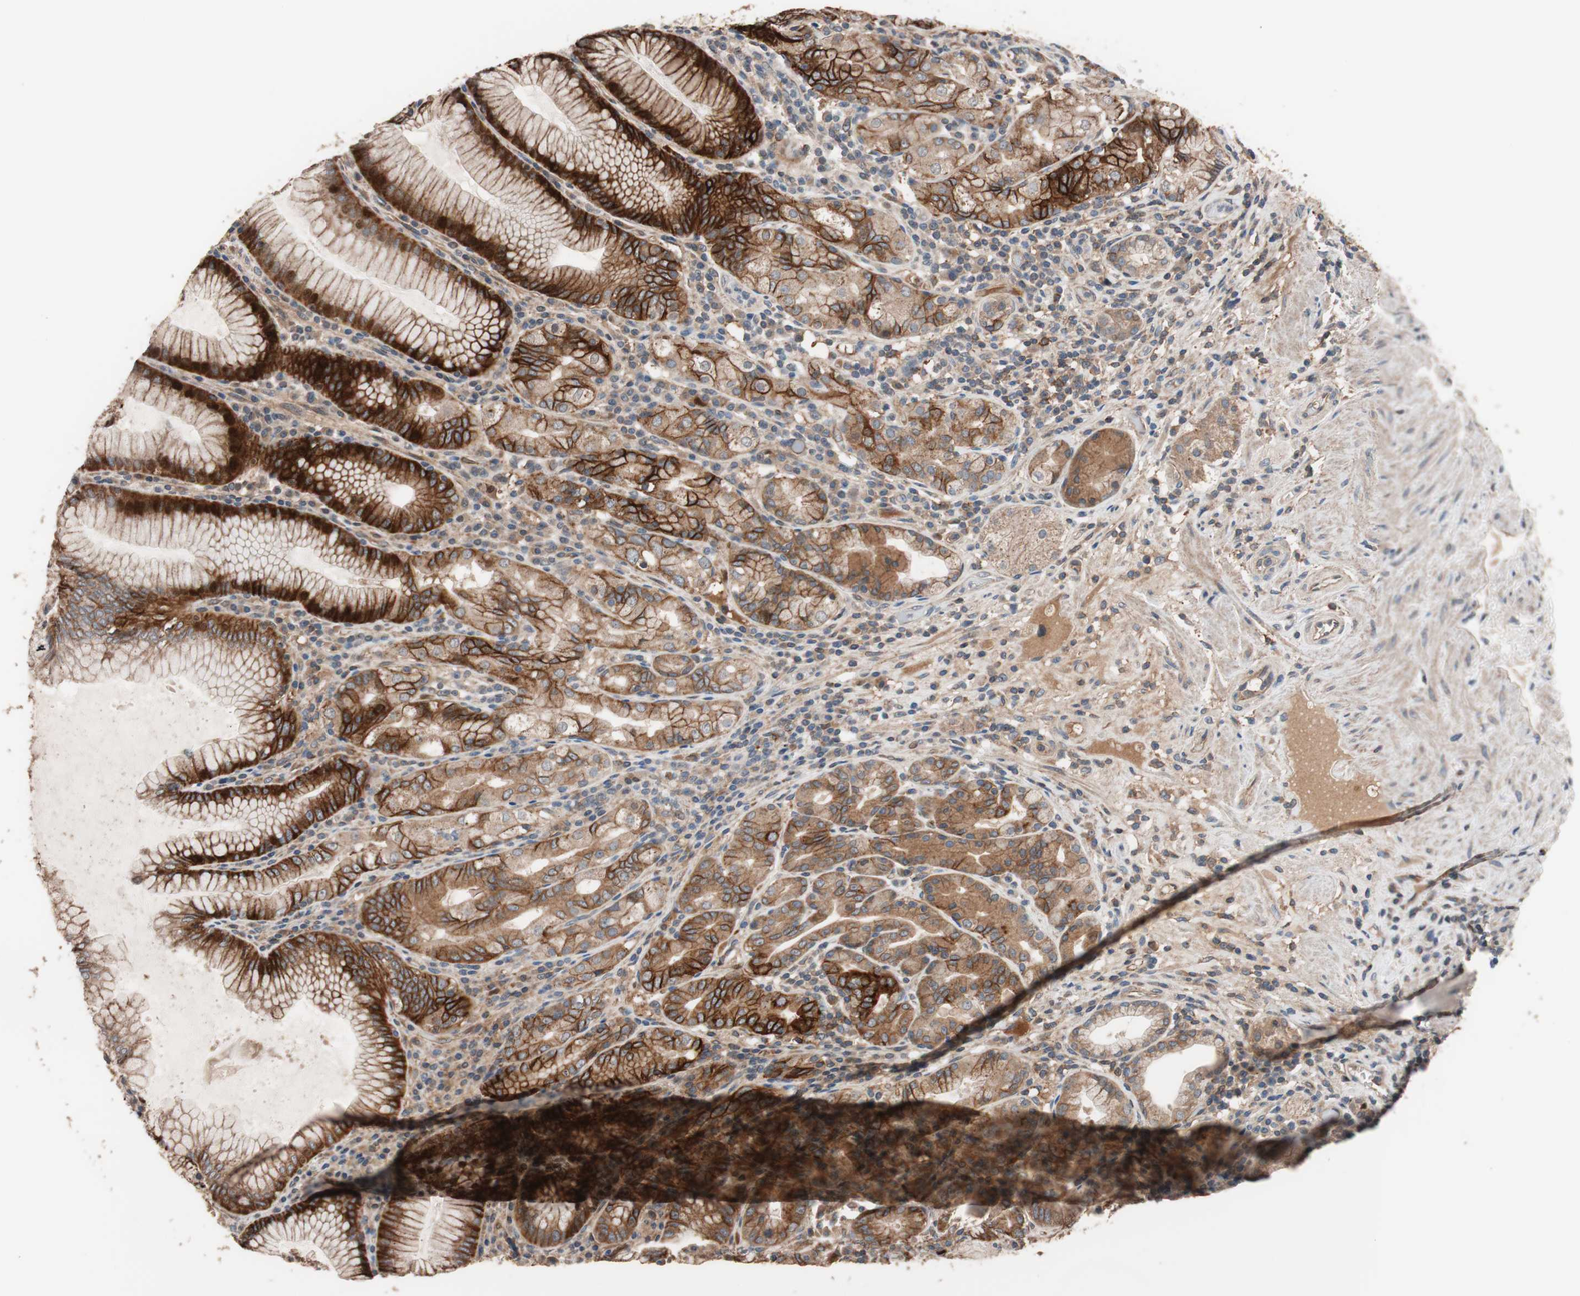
{"staining": {"intensity": "strong", "quantity": ">75%", "location": "cytoplasmic/membranous"}, "tissue": "stomach", "cell_type": "Glandular cells", "image_type": "normal", "snomed": [{"axis": "morphology", "description": "Normal tissue, NOS"}, {"axis": "topography", "description": "Stomach, lower"}], "caption": "An image of stomach stained for a protein displays strong cytoplasmic/membranous brown staining in glandular cells. The protein is stained brown, and the nuclei are stained in blue (DAB (3,3'-diaminobenzidine) IHC with brightfield microscopy, high magnification).", "gene": "SDC4", "patient": {"sex": "female", "age": 76}}